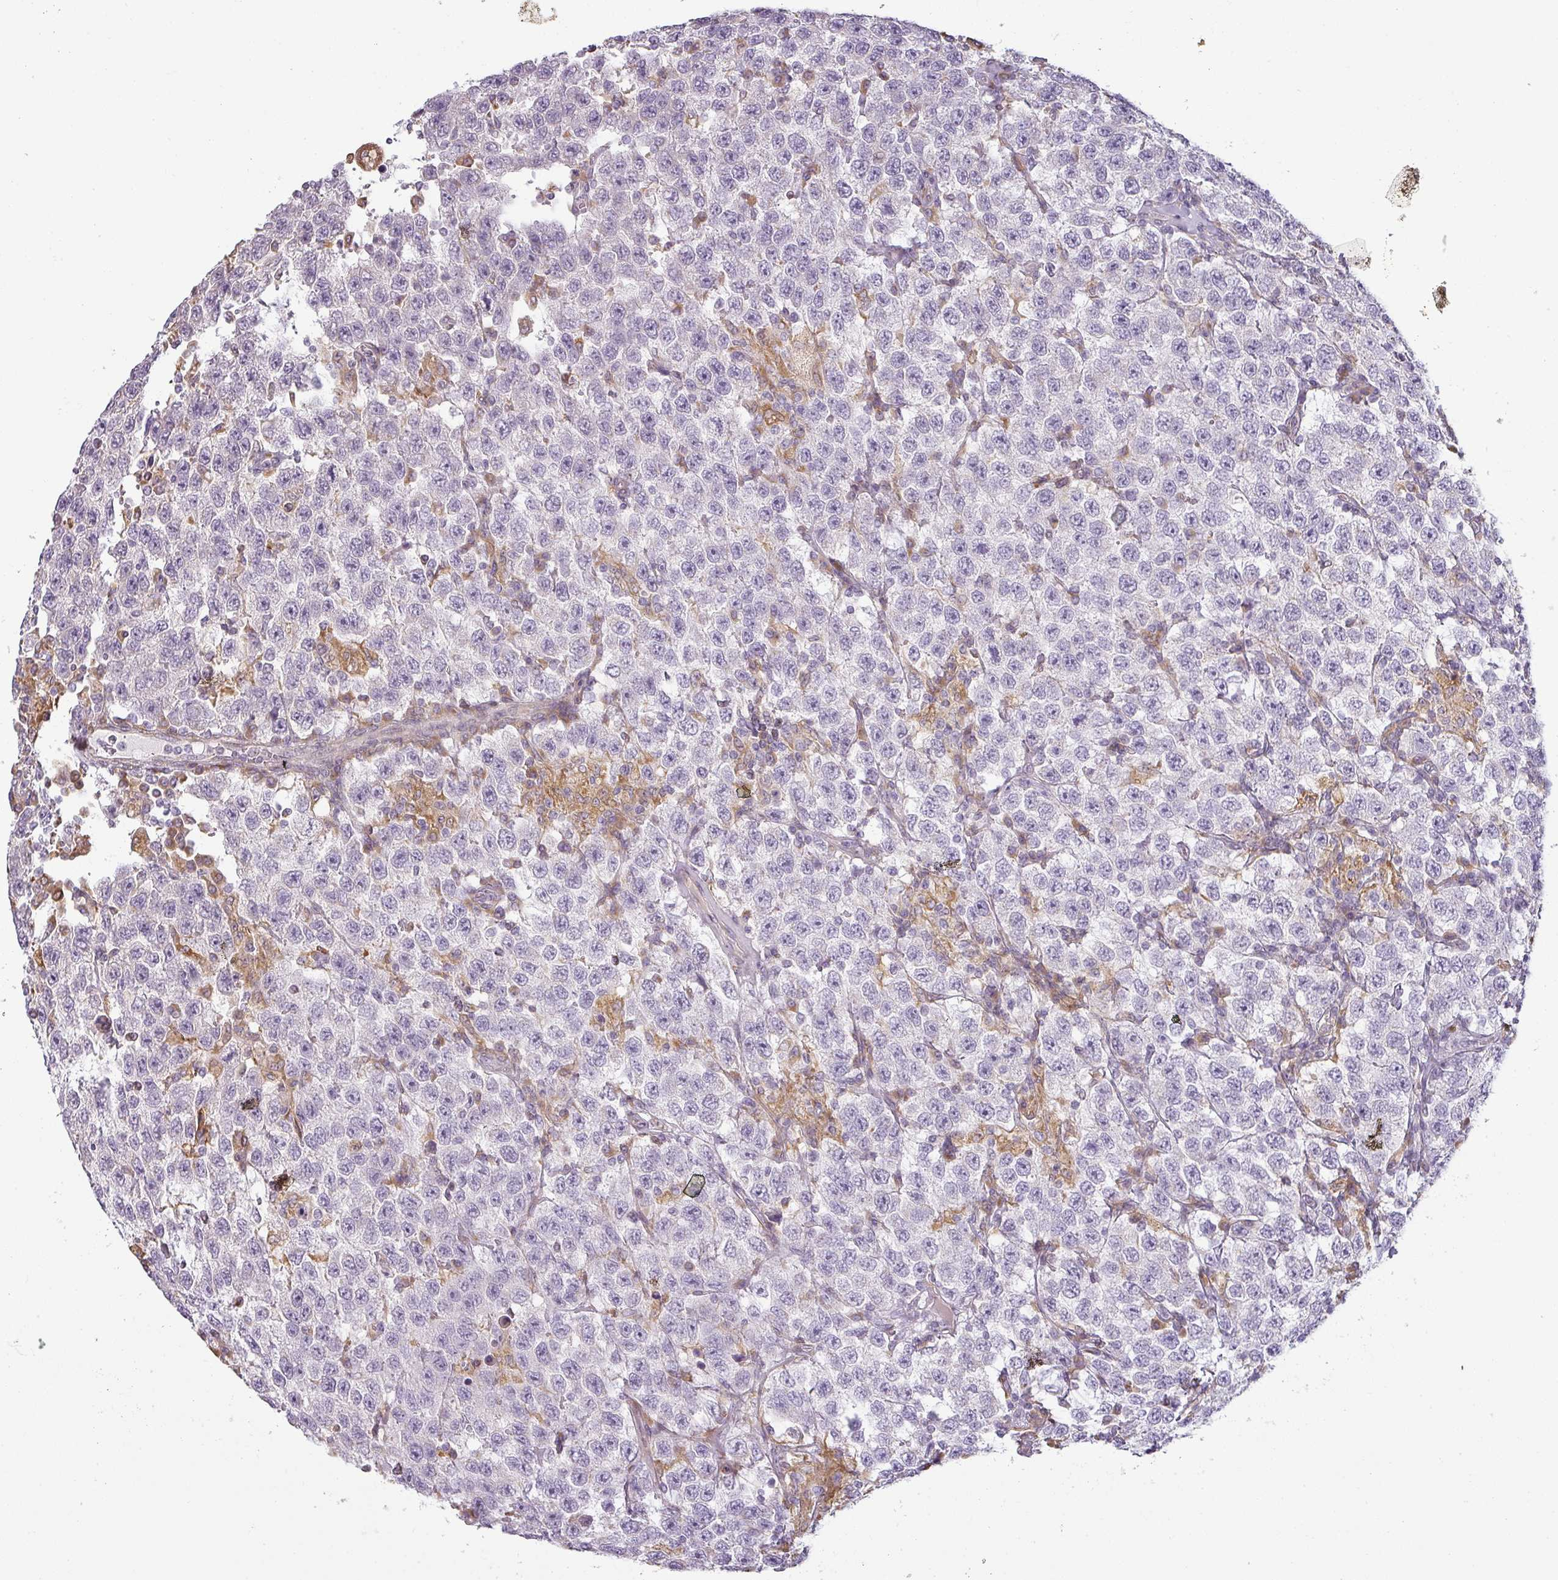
{"staining": {"intensity": "negative", "quantity": "none", "location": "none"}, "tissue": "testis cancer", "cell_type": "Tumor cells", "image_type": "cancer", "snomed": [{"axis": "morphology", "description": "Seminoma, NOS"}, {"axis": "topography", "description": "Testis"}], "caption": "Histopathology image shows no protein expression in tumor cells of seminoma (testis) tissue.", "gene": "CCDC144A", "patient": {"sex": "male", "age": 41}}